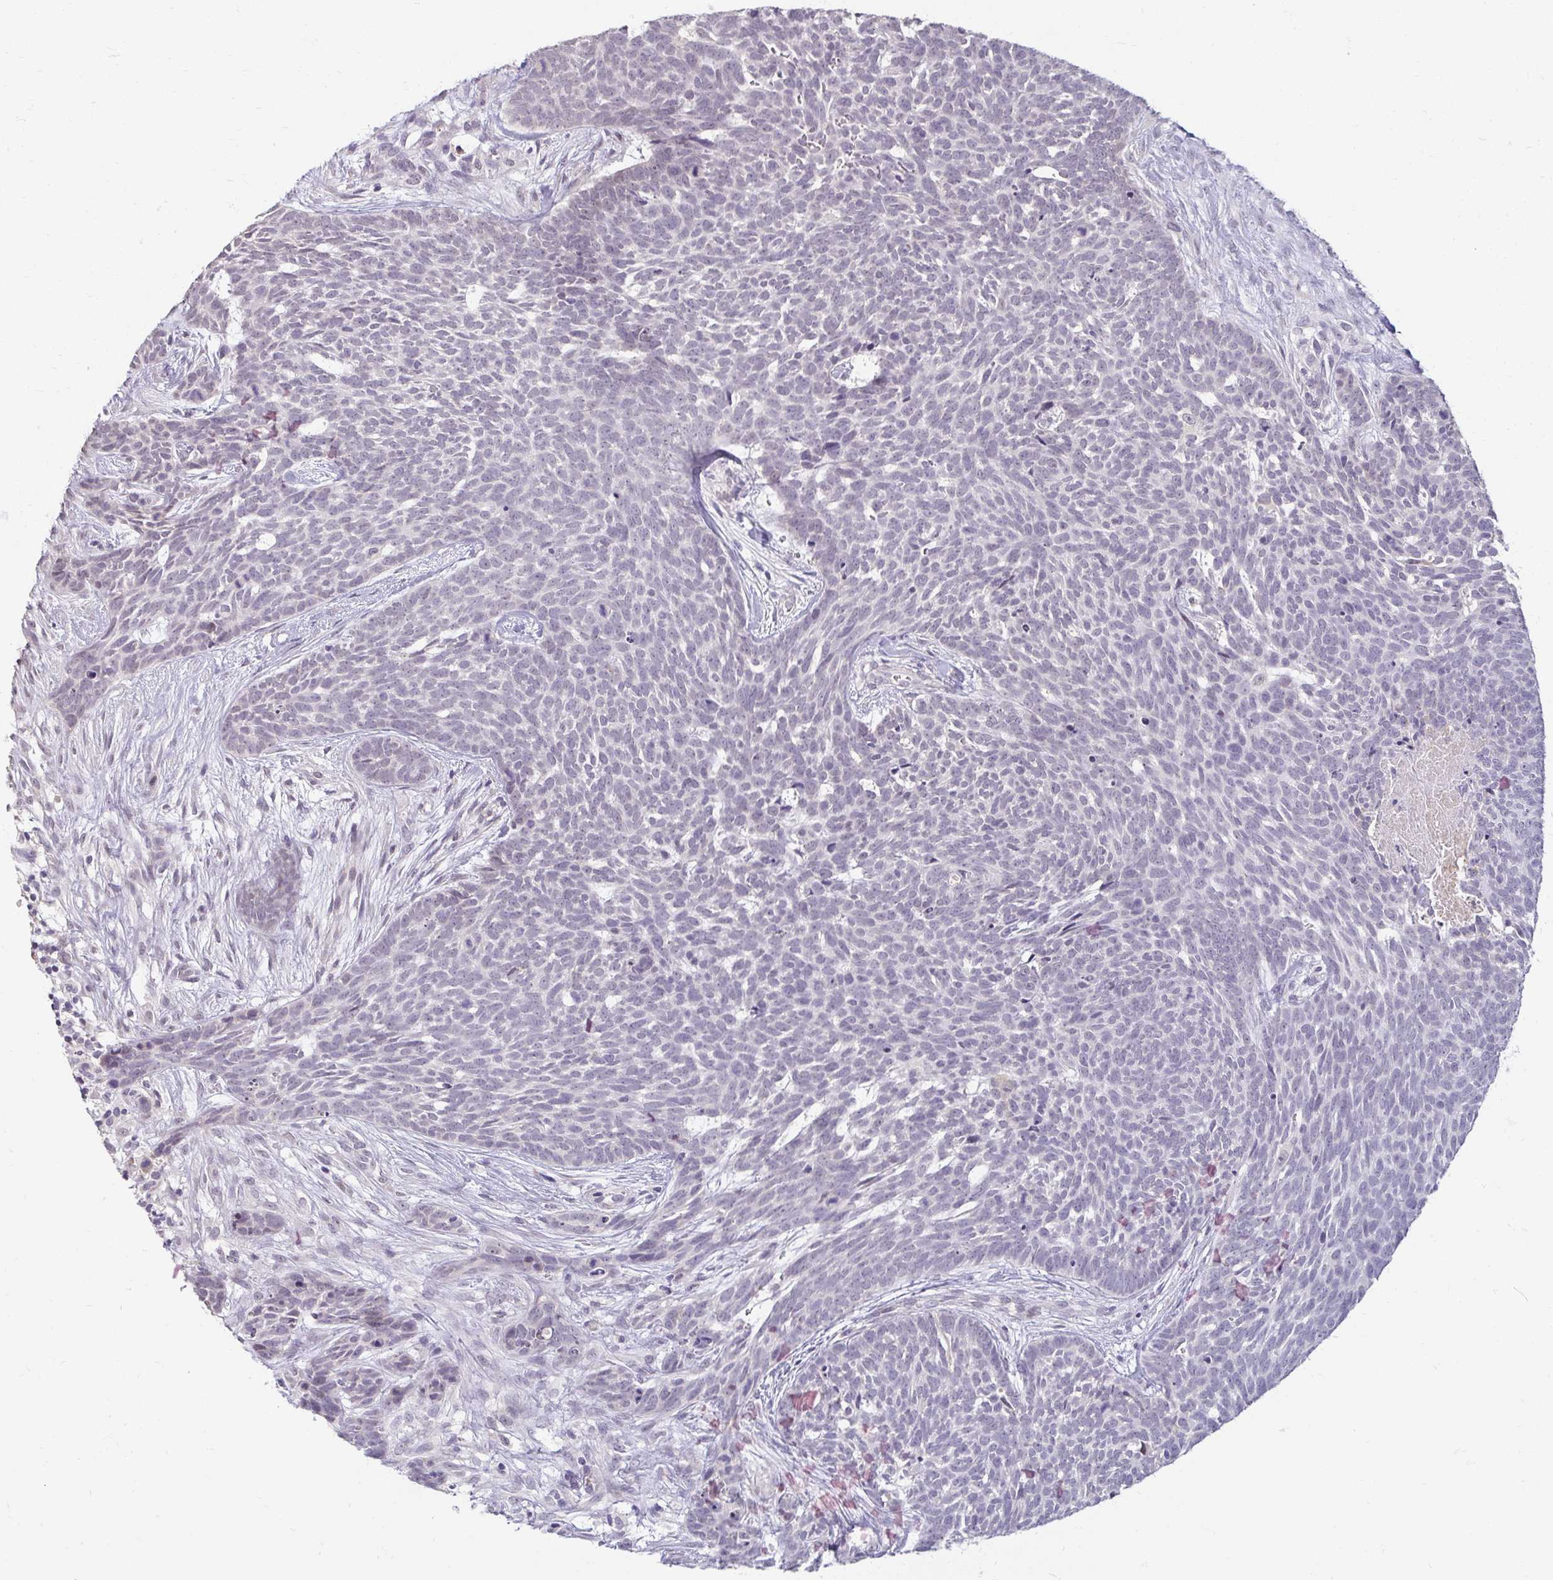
{"staining": {"intensity": "negative", "quantity": "none", "location": "none"}, "tissue": "skin cancer", "cell_type": "Tumor cells", "image_type": "cancer", "snomed": [{"axis": "morphology", "description": "Basal cell carcinoma"}, {"axis": "topography", "description": "Skin"}], "caption": "The photomicrograph reveals no significant positivity in tumor cells of basal cell carcinoma (skin).", "gene": "DDN", "patient": {"sex": "female", "age": 78}}